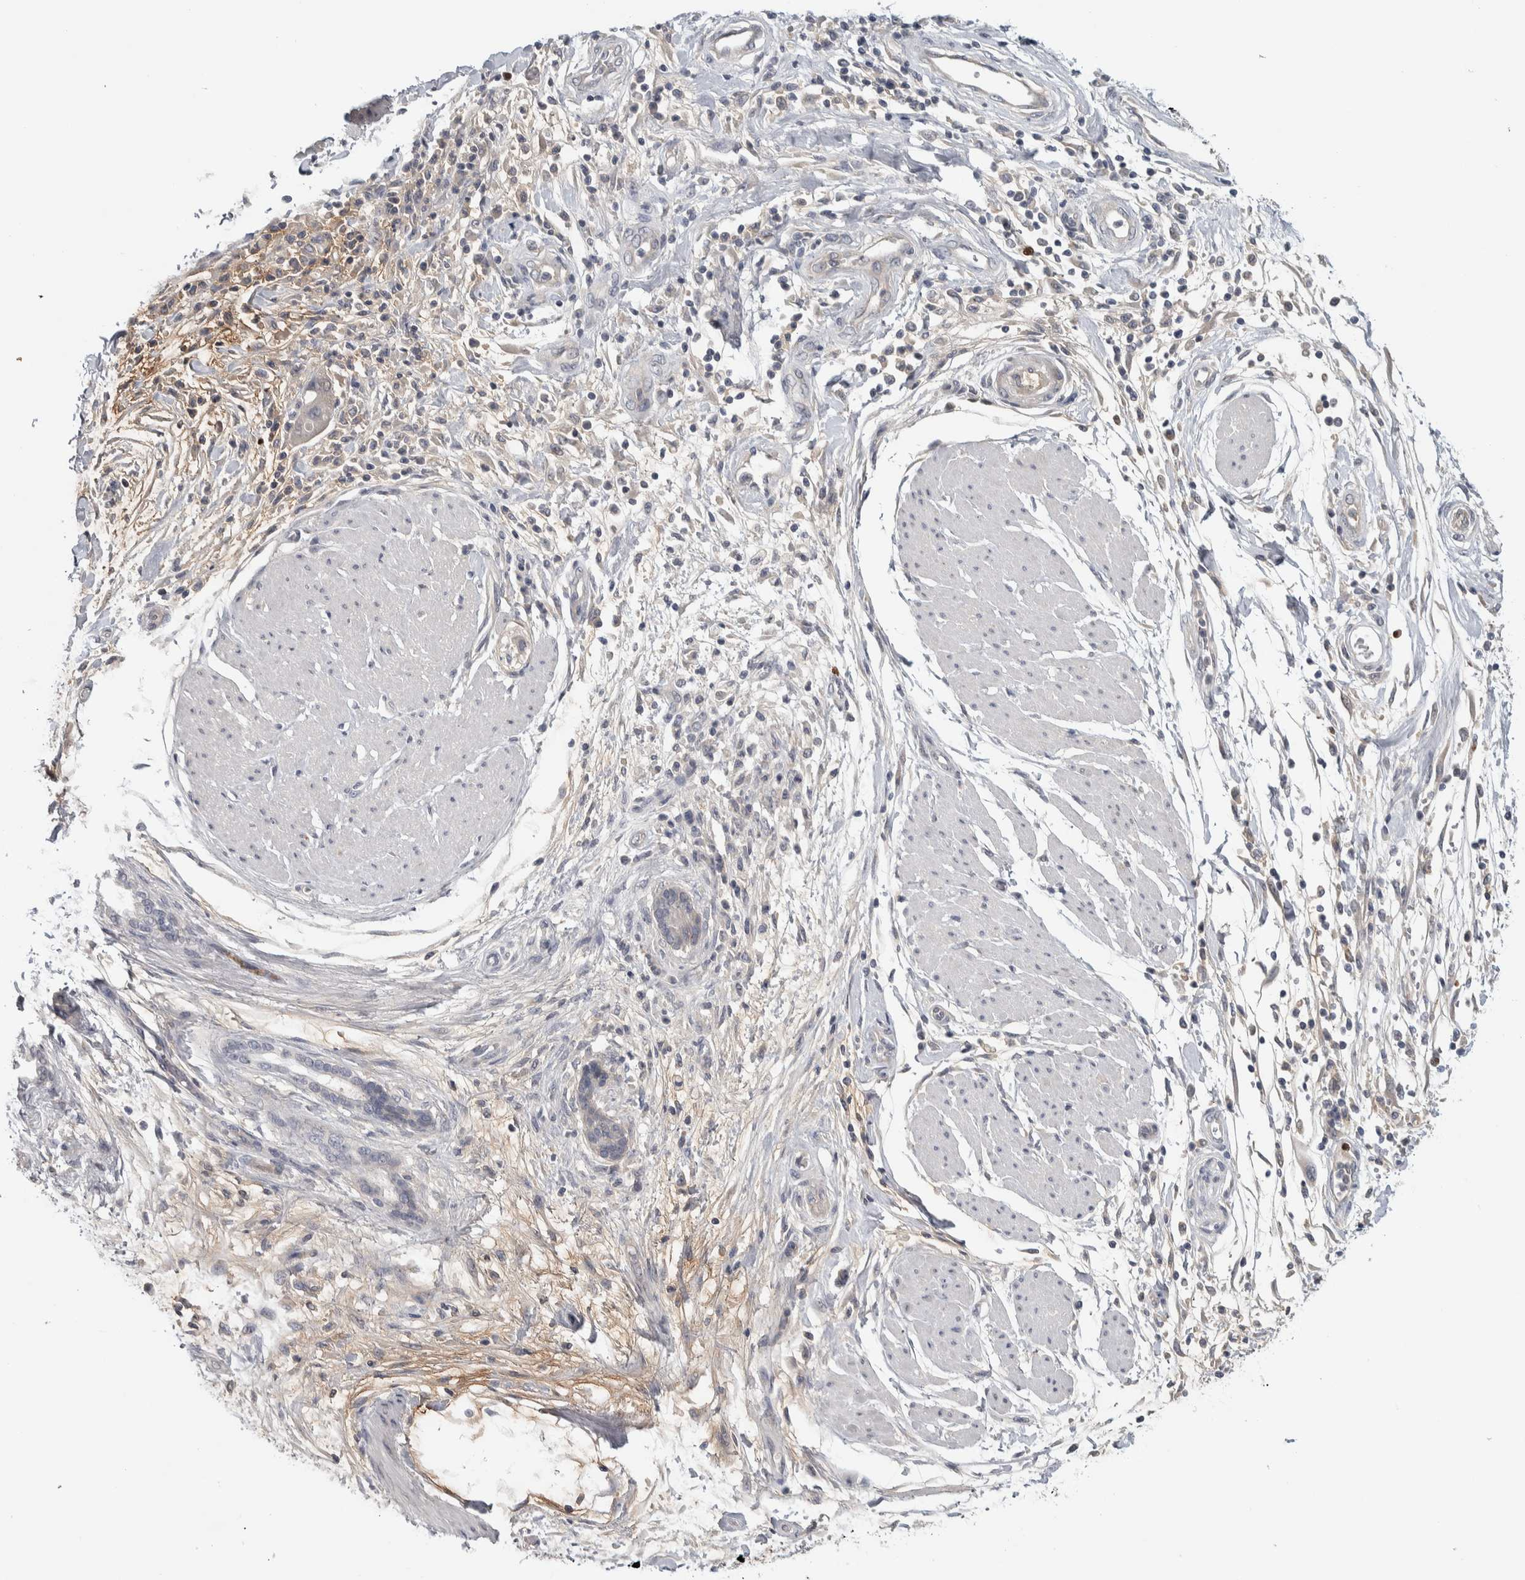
{"staining": {"intensity": "negative", "quantity": "none", "location": "none"}, "tissue": "pancreatic cancer", "cell_type": "Tumor cells", "image_type": "cancer", "snomed": [{"axis": "morphology", "description": "Normal tissue, NOS"}, {"axis": "morphology", "description": "Adenocarcinoma, NOS"}, {"axis": "topography", "description": "Pancreas"}], "caption": "IHC micrograph of neoplastic tissue: human pancreatic adenocarcinoma stained with DAB reveals no significant protein positivity in tumor cells.", "gene": "ADPRM", "patient": {"sex": "female", "age": 71}}